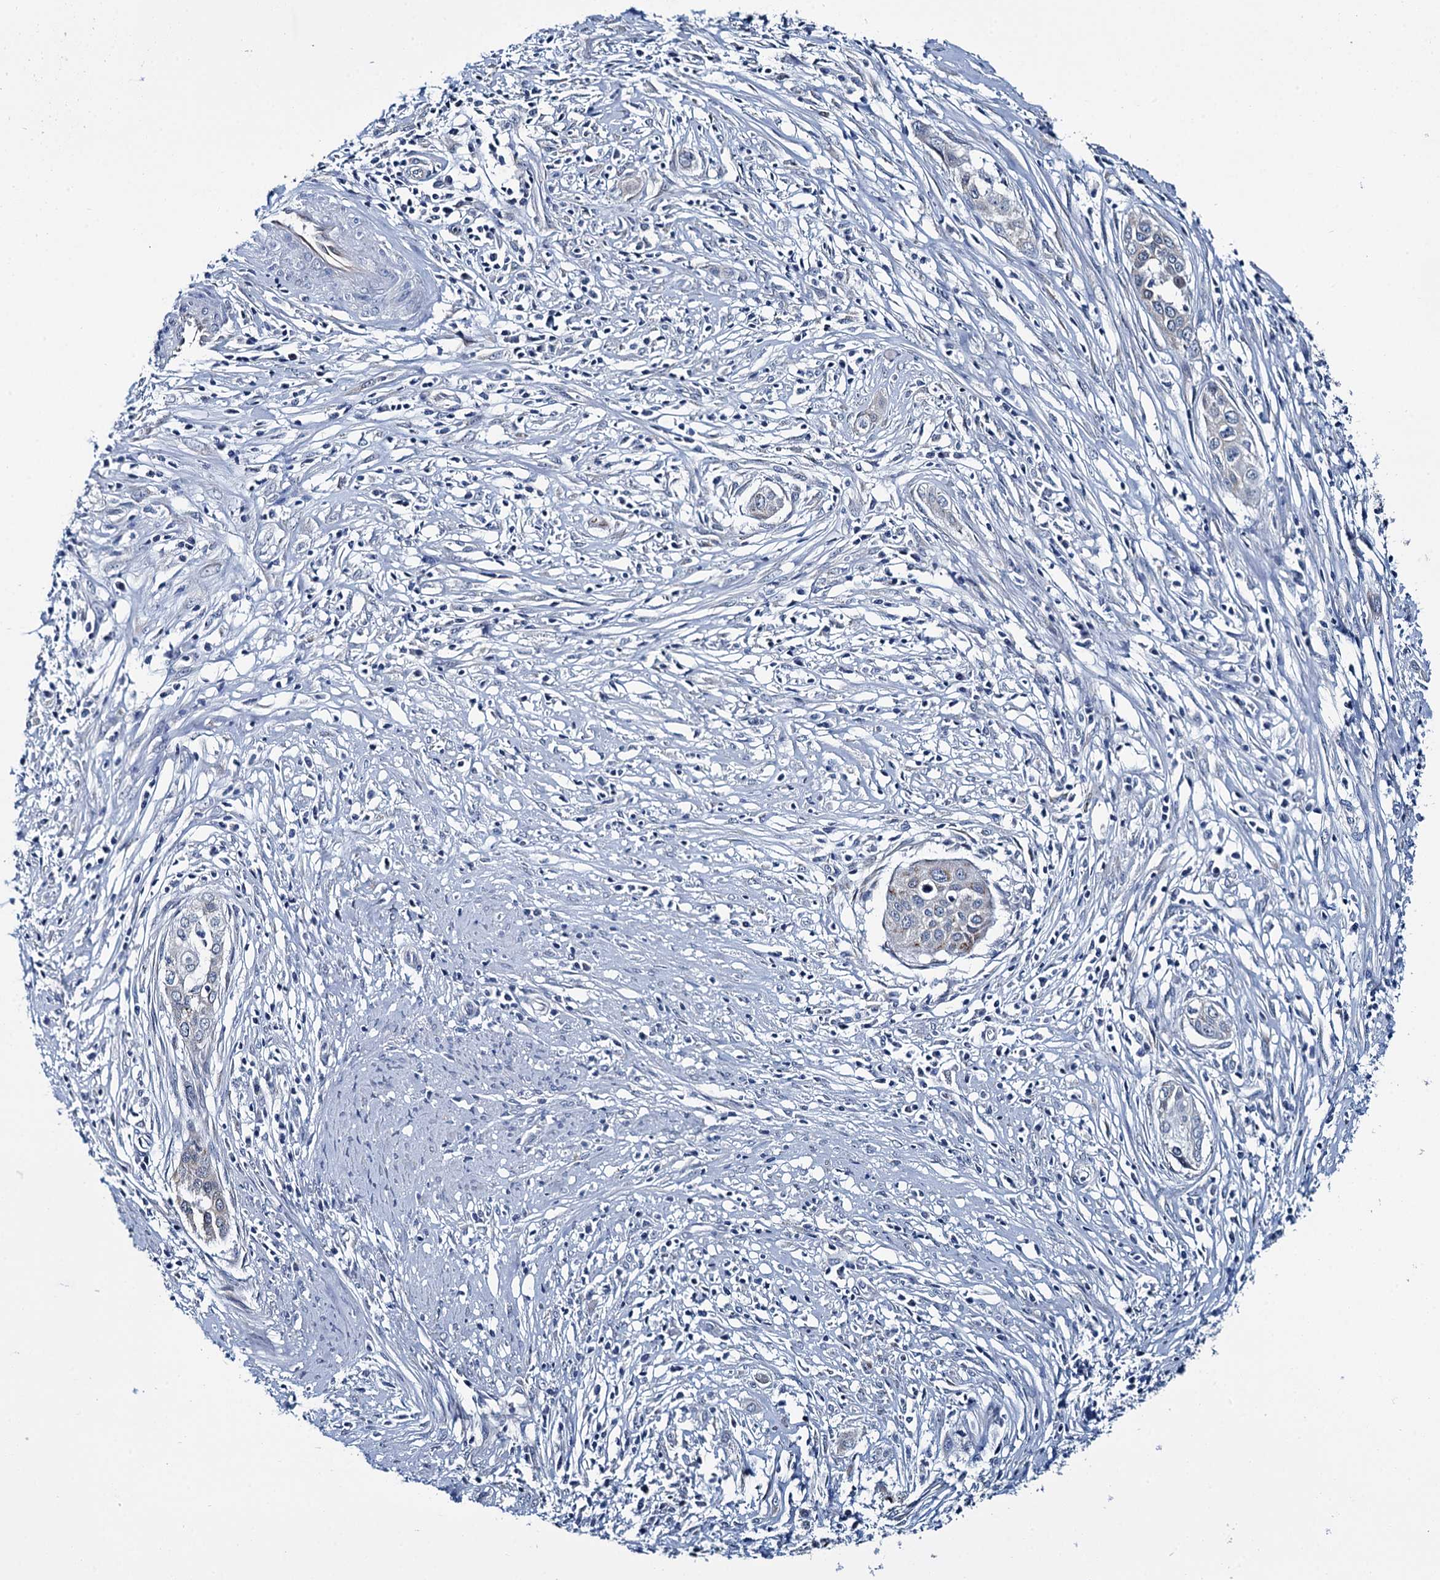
{"staining": {"intensity": "negative", "quantity": "none", "location": "none"}, "tissue": "cervical cancer", "cell_type": "Tumor cells", "image_type": "cancer", "snomed": [{"axis": "morphology", "description": "Squamous cell carcinoma, NOS"}, {"axis": "topography", "description": "Cervix"}], "caption": "Human cervical squamous cell carcinoma stained for a protein using immunohistochemistry reveals no staining in tumor cells.", "gene": "MIOX", "patient": {"sex": "female", "age": 34}}